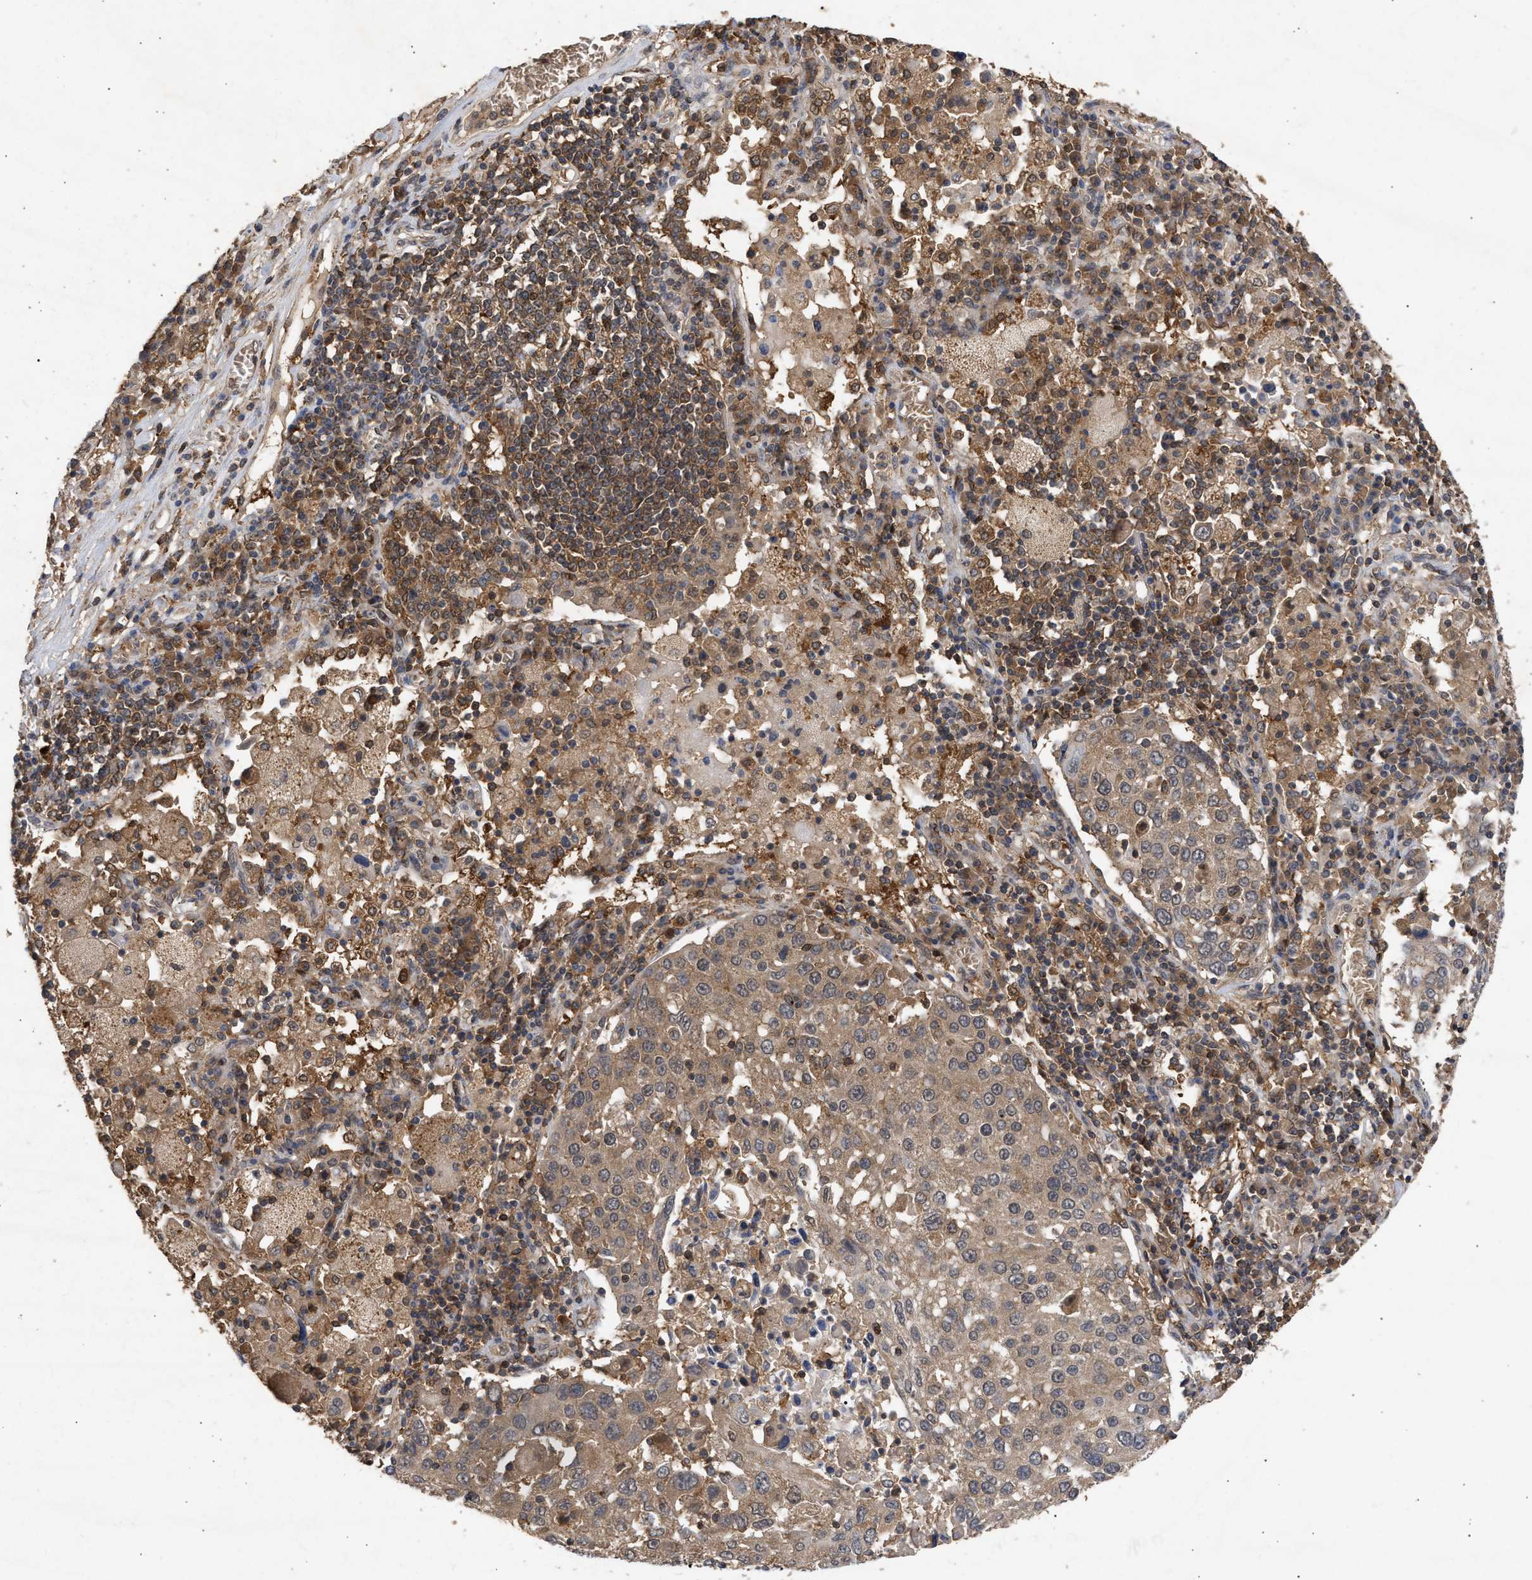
{"staining": {"intensity": "moderate", "quantity": ">75%", "location": "cytoplasmic/membranous"}, "tissue": "lung cancer", "cell_type": "Tumor cells", "image_type": "cancer", "snomed": [{"axis": "morphology", "description": "Squamous cell carcinoma, NOS"}, {"axis": "topography", "description": "Lung"}], "caption": "Lung cancer (squamous cell carcinoma) stained for a protein displays moderate cytoplasmic/membranous positivity in tumor cells. The staining was performed using DAB, with brown indicating positive protein expression. Nuclei are stained blue with hematoxylin.", "gene": "FITM1", "patient": {"sex": "male", "age": 65}}